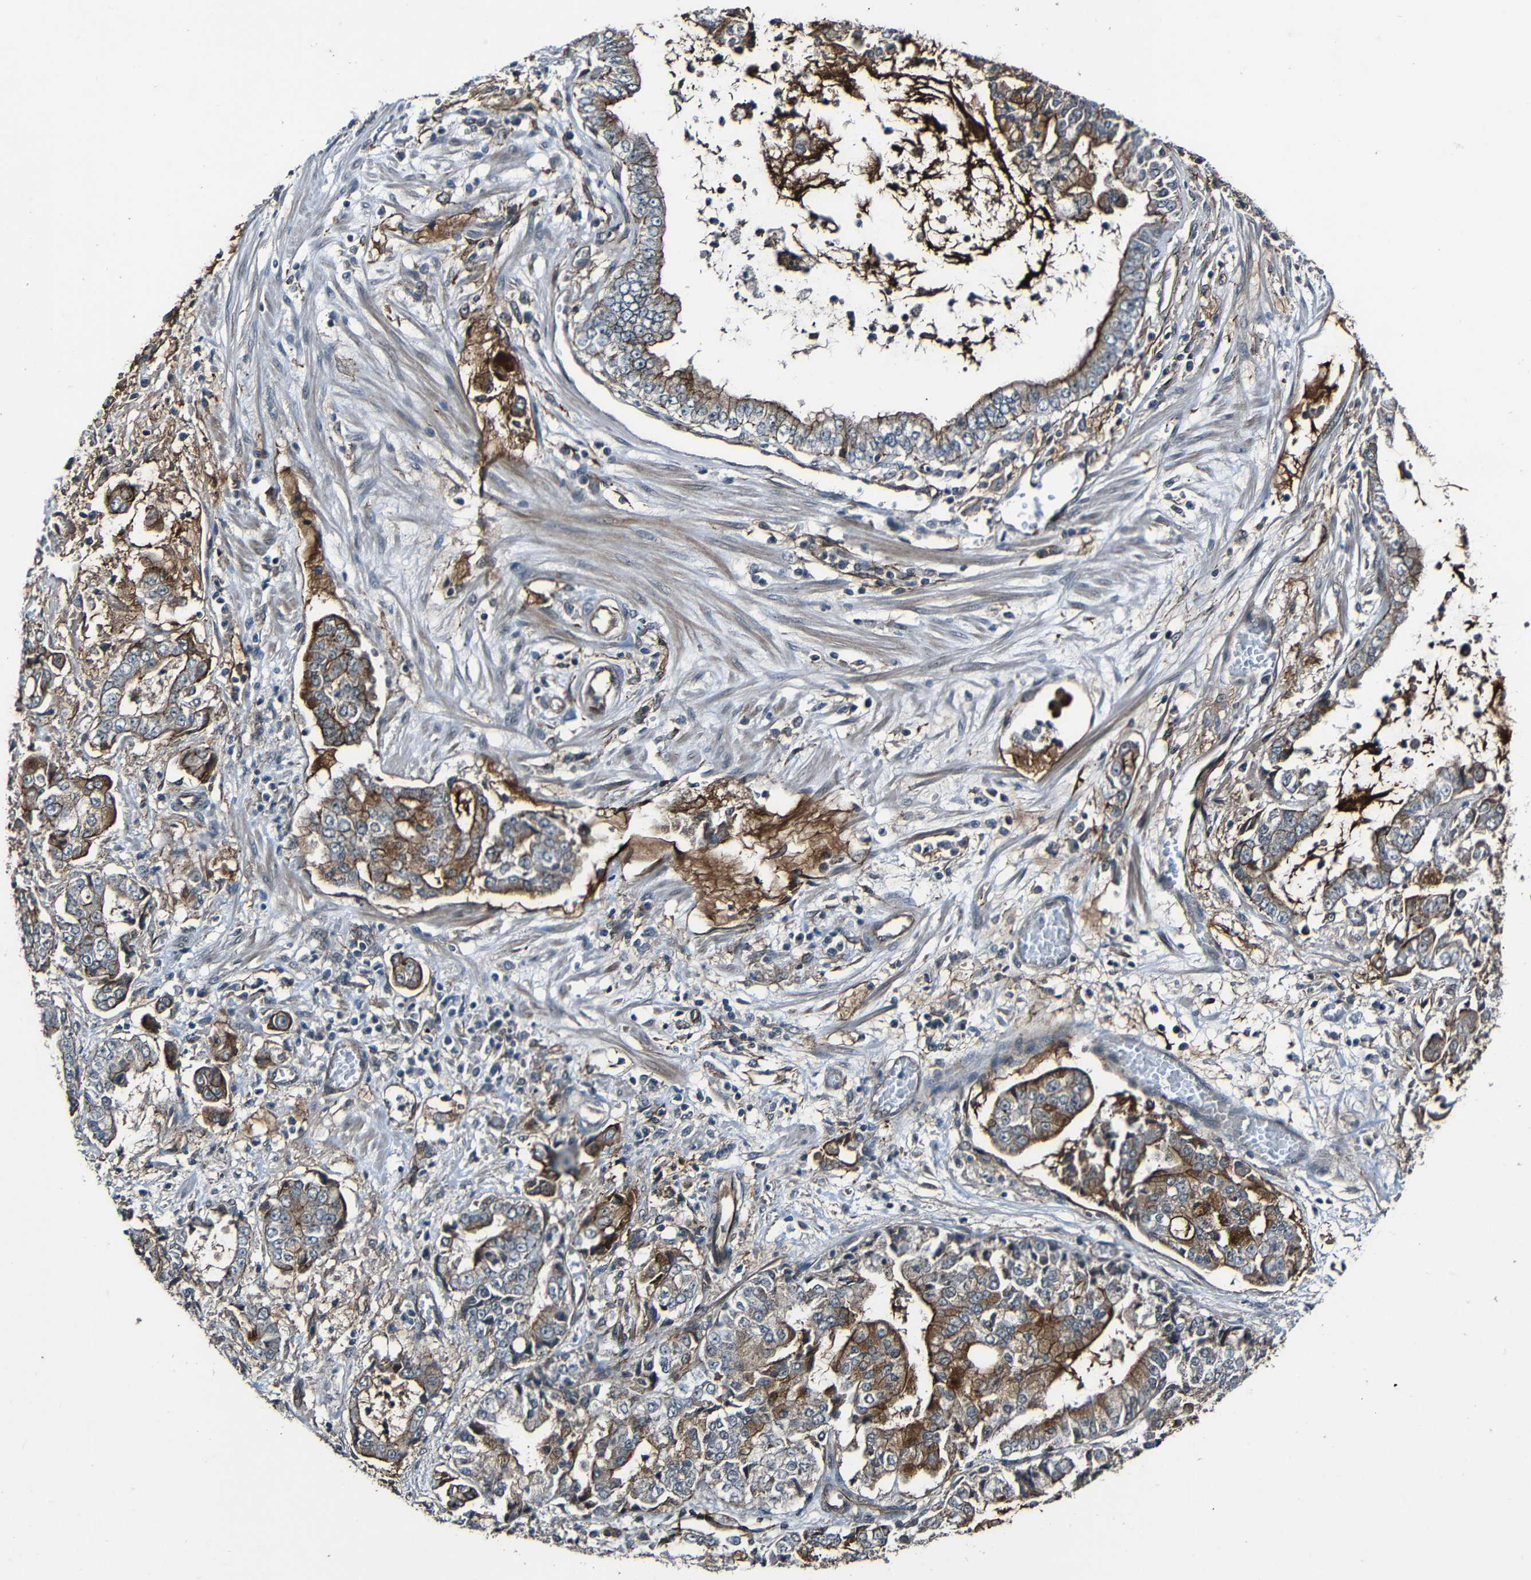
{"staining": {"intensity": "moderate", "quantity": "25%-75%", "location": "cytoplasmic/membranous"}, "tissue": "stomach cancer", "cell_type": "Tumor cells", "image_type": "cancer", "snomed": [{"axis": "morphology", "description": "Adenocarcinoma, NOS"}, {"axis": "topography", "description": "Stomach"}], "caption": "Immunohistochemical staining of stomach cancer shows medium levels of moderate cytoplasmic/membranous staining in approximately 25%-75% of tumor cells.", "gene": "LGR5", "patient": {"sex": "male", "age": 76}}